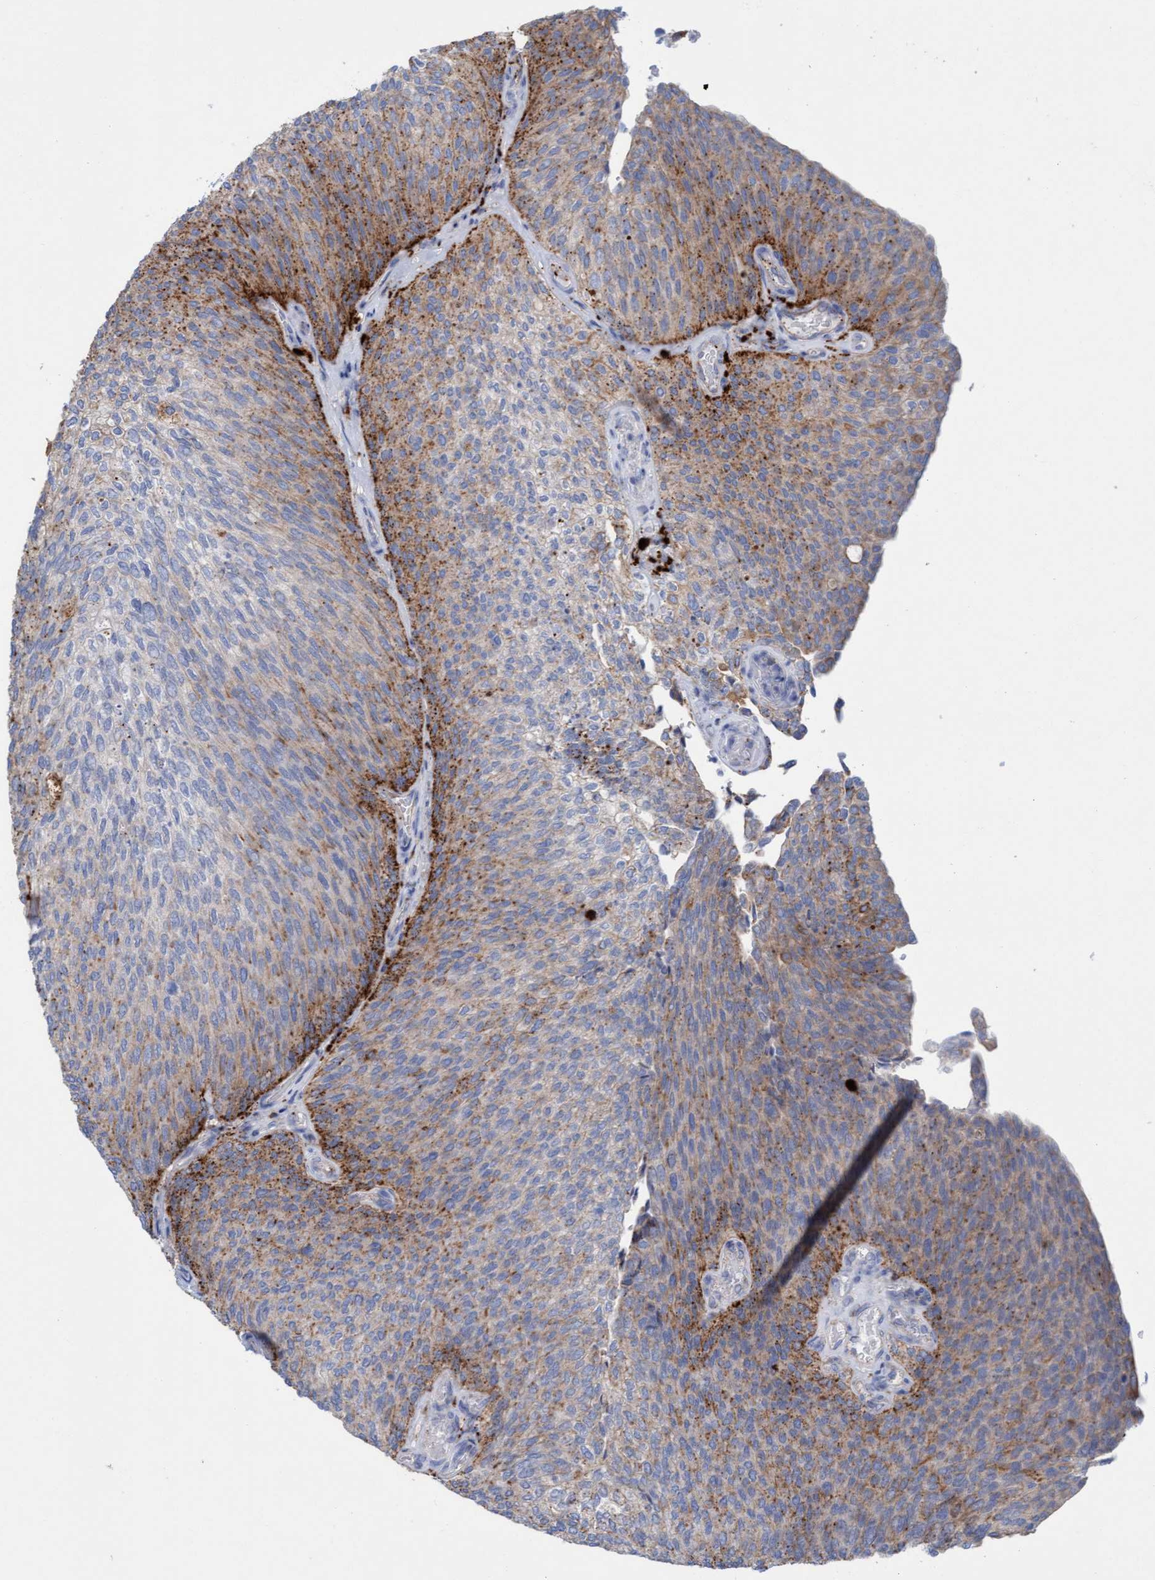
{"staining": {"intensity": "moderate", "quantity": "25%-75%", "location": "cytoplasmic/membranous"}, "tissue": "urothelial cancer", "cell_type": "Tumor cells", "image_type": "cancer", "snomed": [{"axis": "morphology", "description": "Urothelial carcinoma, Low grade"}, {"axis": "topography", "description": "Urinary bladder"}], "caption": "Approximately 25%-75% of tumor cells in urothelial cancer demonstrate moderate cytoplasmic/membranous protein positivity as visualized by brown immunohistochemical staining.", "gene": "SGSH", "patient": {"sex": "female", "age": 79}}